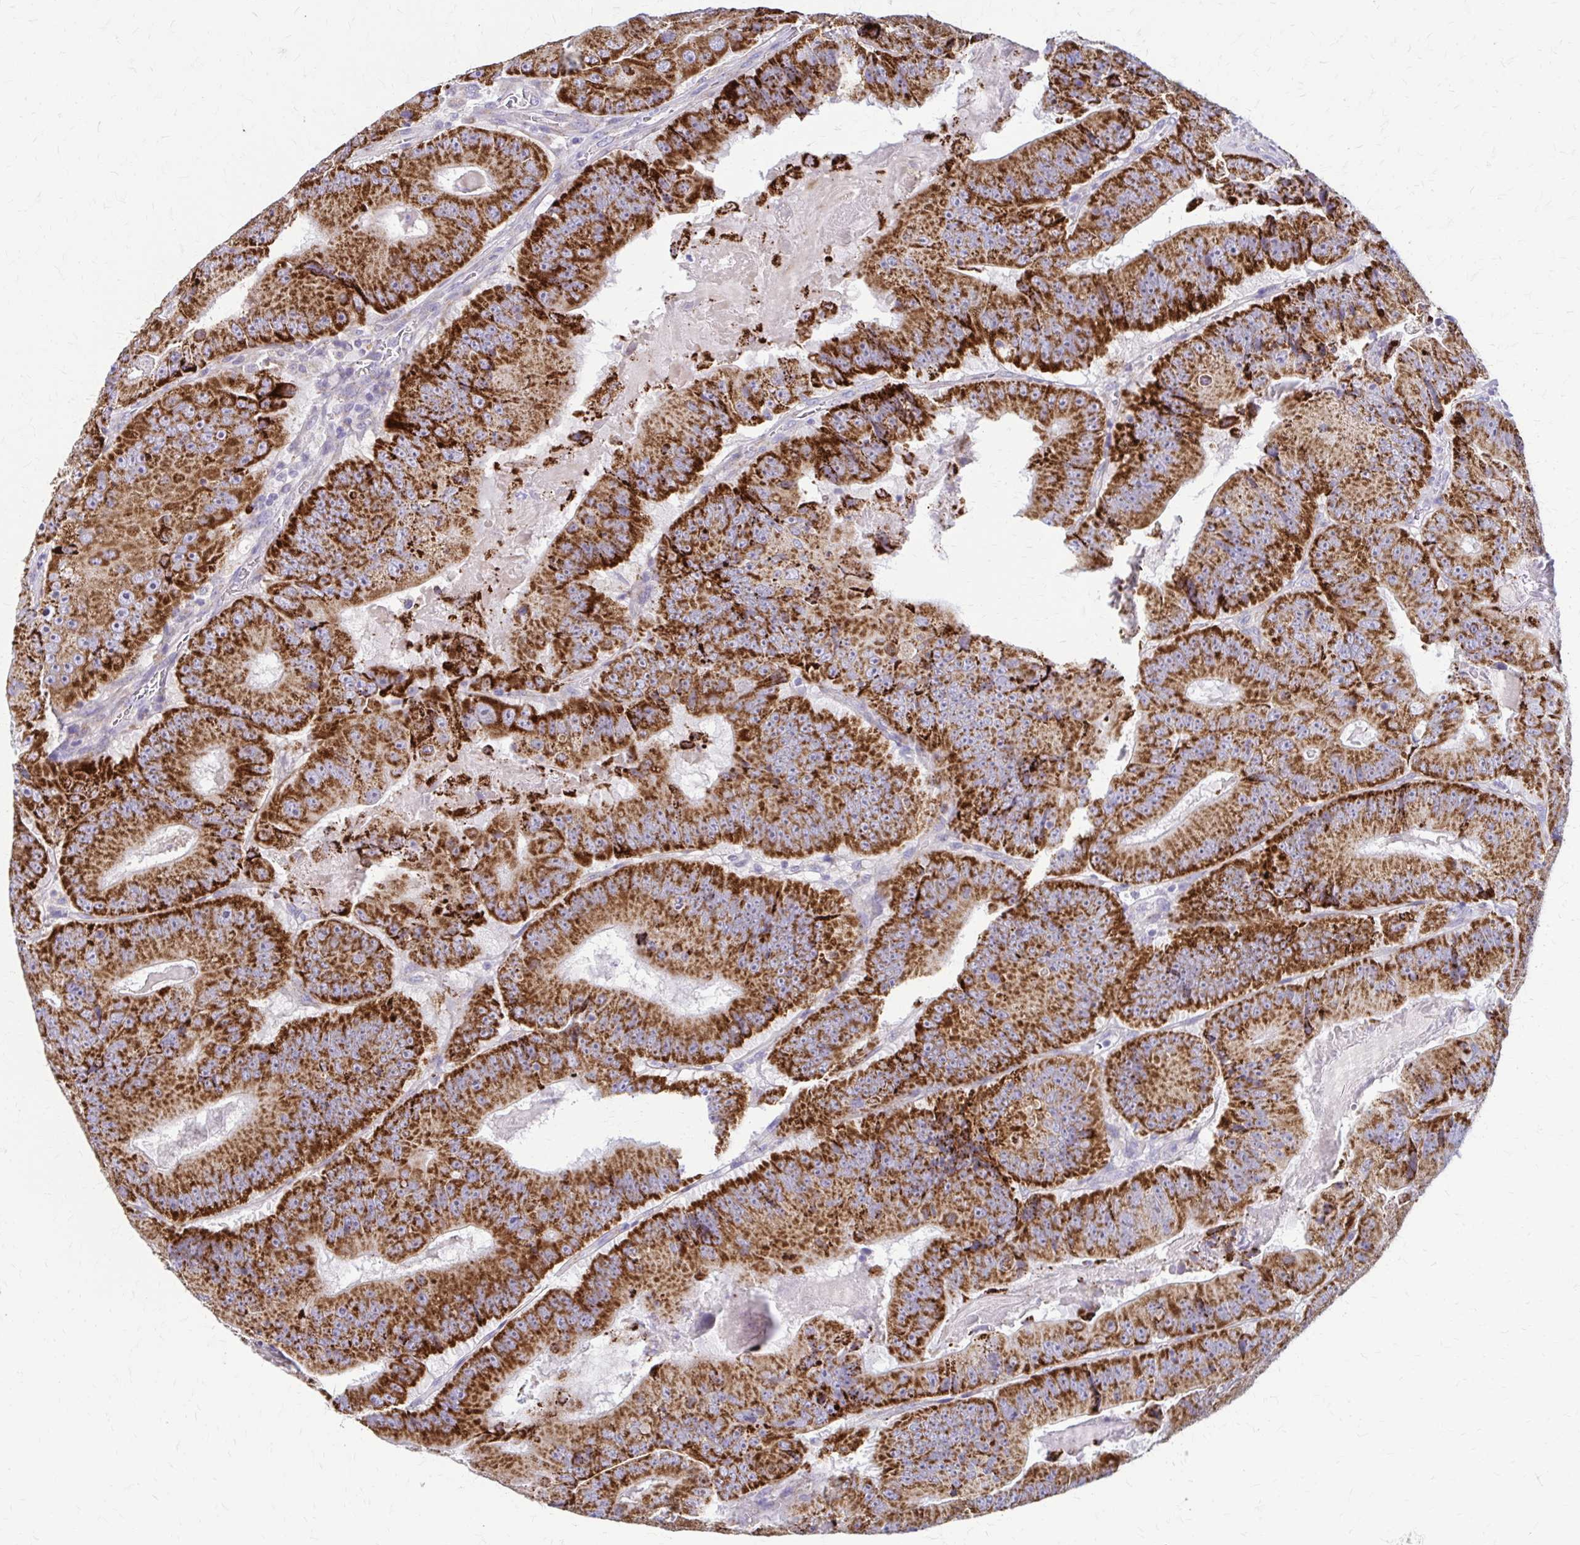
{"staining": {"intensity": "strong", "quantity": ">75%", "location": "cytoplasmic/membranous"}, "tissue": "colorectal cancer", "cell_type": "Tumor cells", "image_type": "cancer", "snomed": [{"axis": "morphology", "description": "Adenocarcinoma, NOS"}, {"axis": "topography", "description": "Colon"}], "caption": "There is high levels of strong cytoplasmic/membranous expression in tumor cells of colorectal cancer (adenocarcinoma), as demonstrated by immunohistochemical staining (brown color).", "gene": "SAMD13", "patient": {"sex": "female", "age": 86}}